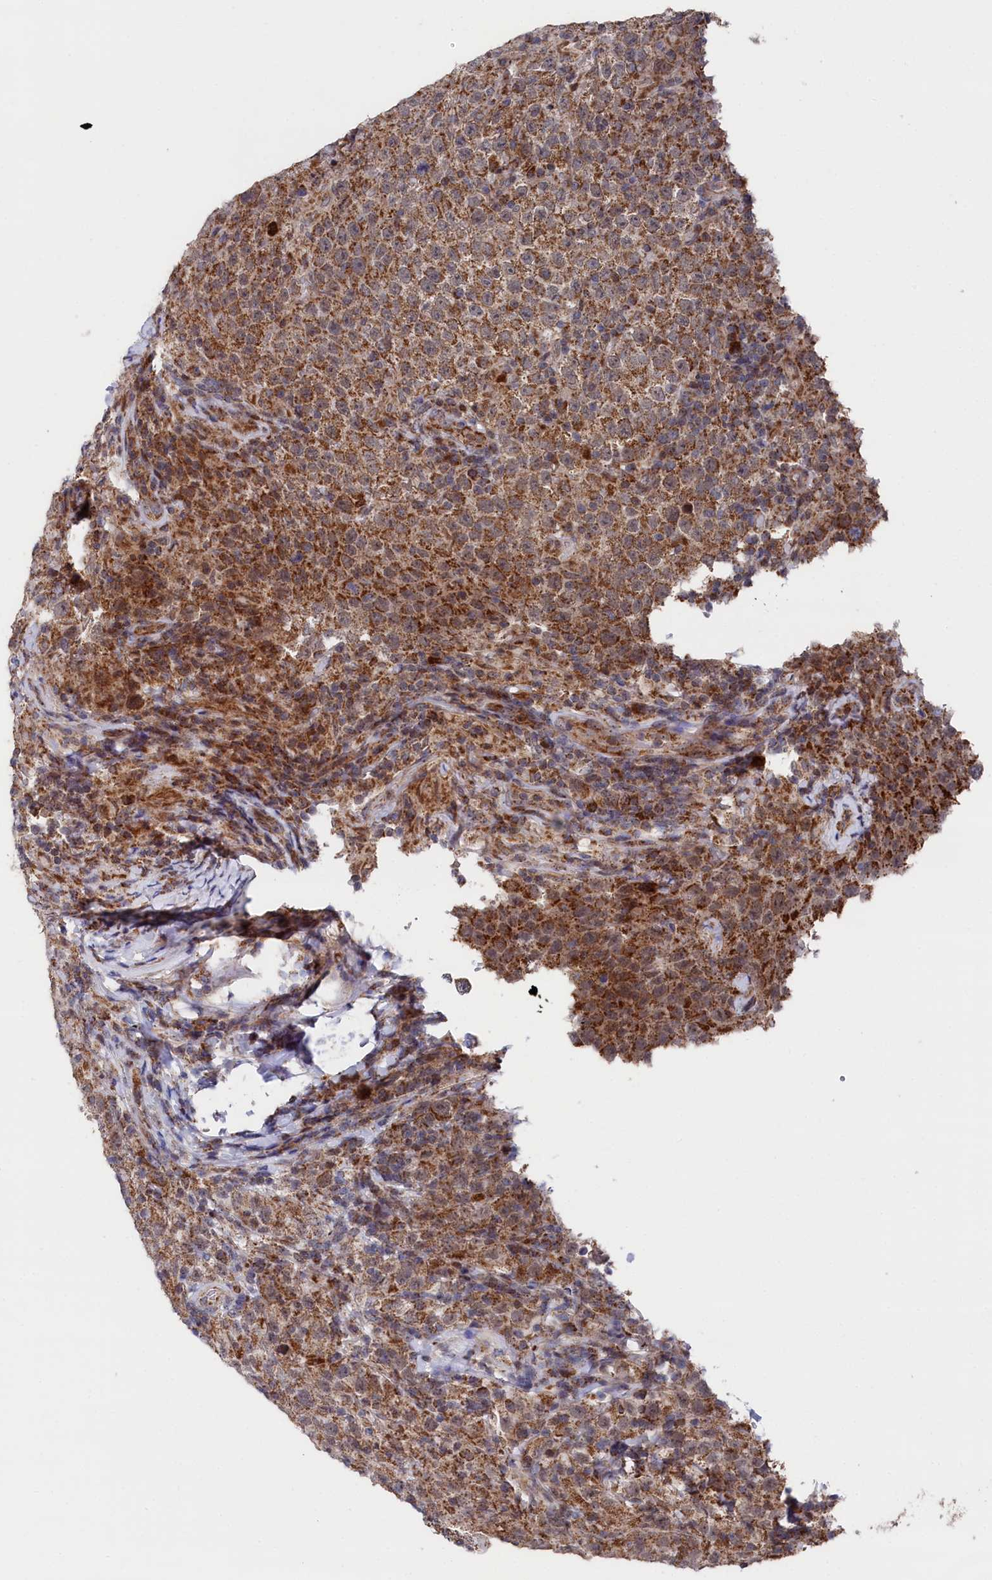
{"staining": {"intensity": "moderate", "quantity": ">75%", "location": "cytoplasmic/membranous"}, "tissue": "testis cancer", "cell_type": "Tumor cells", "image_type": "cancer", "snomed": [{"axis": "morphology", "description": "Normal tissue, NOS"}, {"axis": "morphology", "description": "Urothelial carcinoma, High grade"}, {"axis": "morphology", "description": "Seminoma, NOS"}, {"axis": "morphology", "description": "Carcinoma, Embryonal, NOS"}, {"axis": "topography", "description": "Urinary bladder"}, {"axis": "topography", "description": "Testis"}], "caption": "About >75% of tumor cells in testis cancer show moderate cytoplasmic/membranous protein positivity as visualized by brown immunohistochemical staining.", "gene": "CHCHD1", "patient": {"sex": "male", "age": 41}}